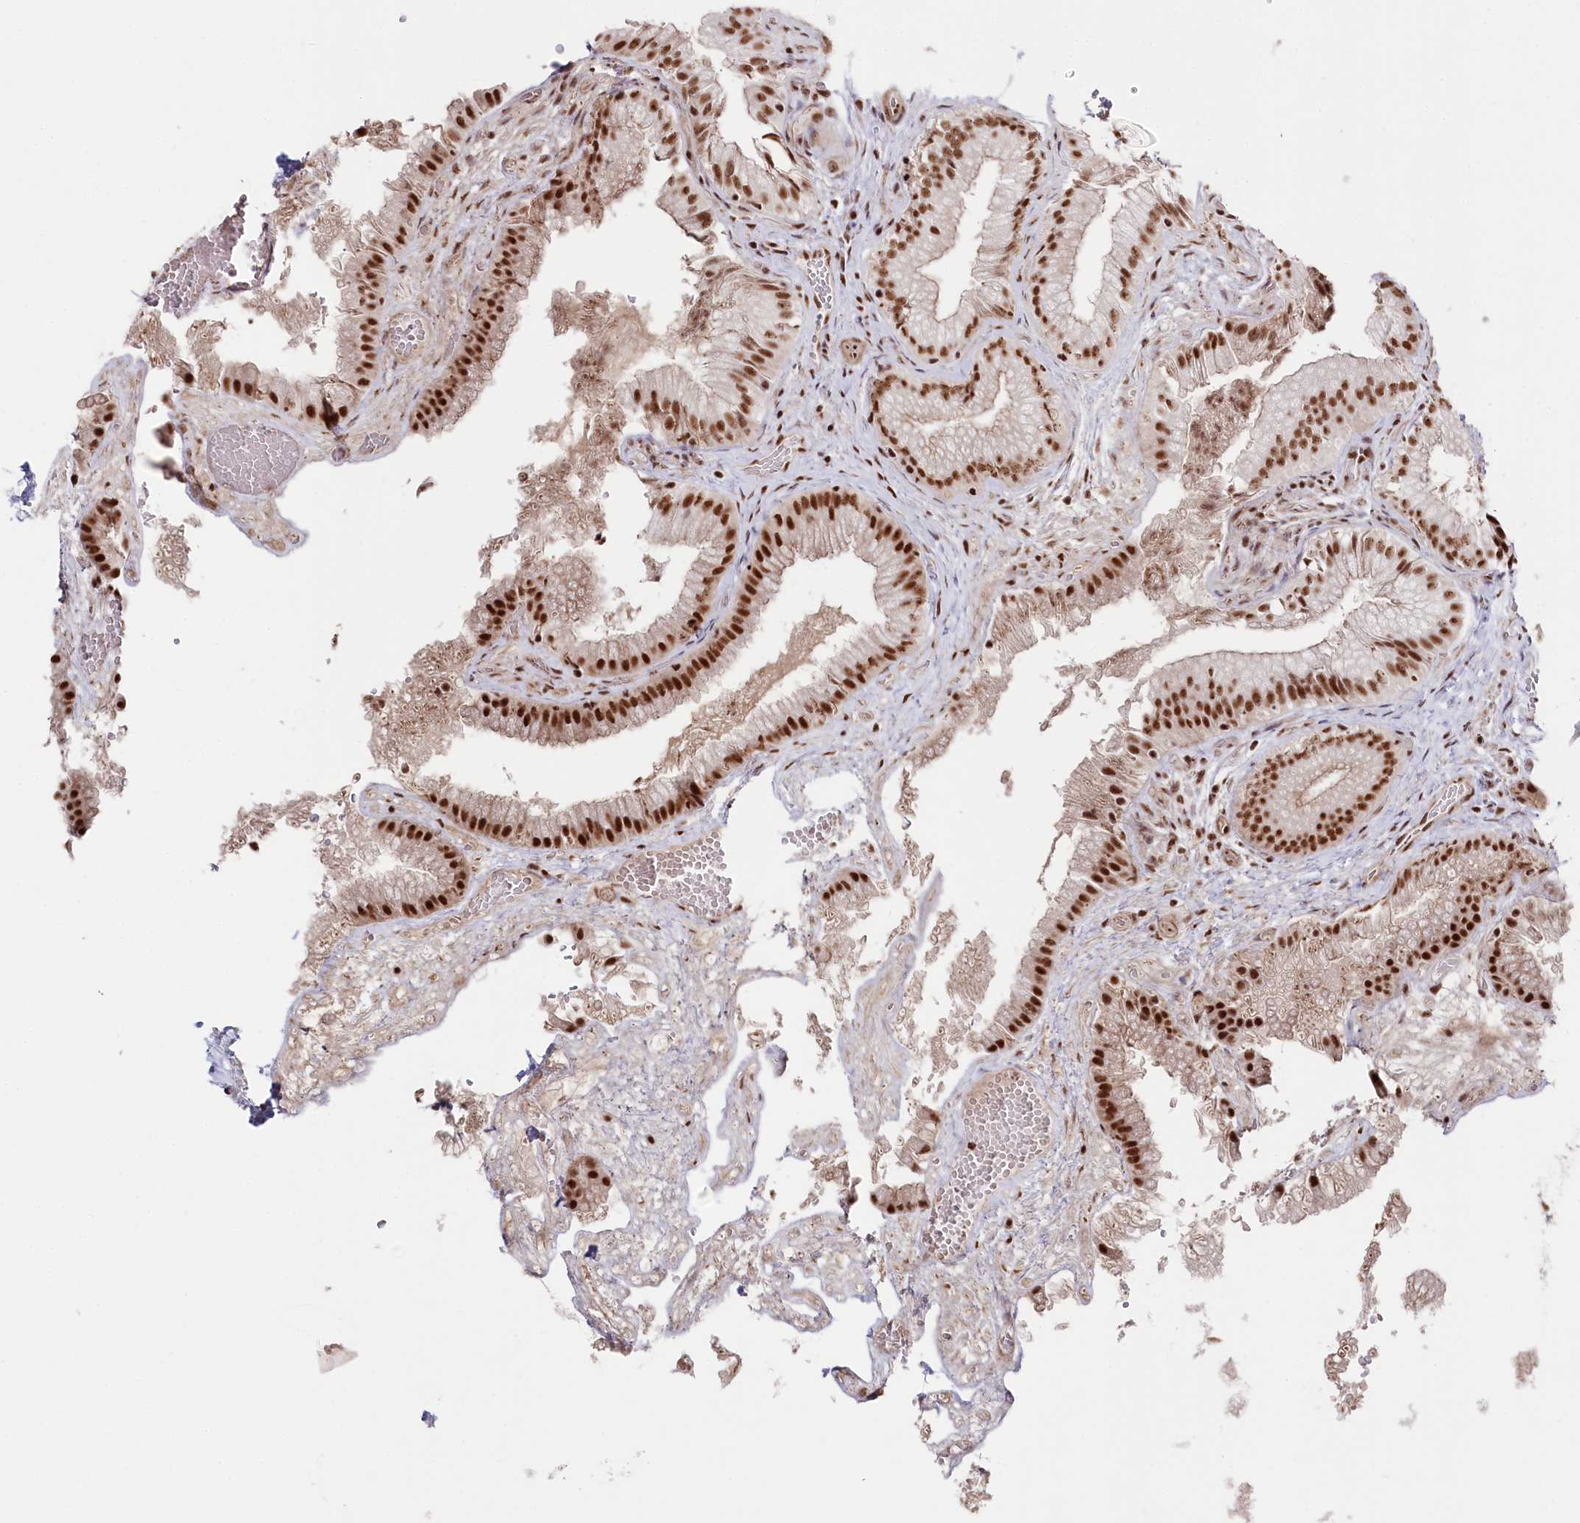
{"staining": {"intensity": "strong", "quantity": ">75%", "location": "nuclear"}, "tissue": "gallbladder", "cell_type": "Glandular cells", "image_type": "normal", "snomed": [{"axis": "morphology", "description": "Normal tissue, NOS"}, {"axis": "topography", "description": "Gallbladder"}], "caption": "Immunohistochemistry (IHC) histopathology image of normal gallbladder: gallbladder stained using IHC shows high levels of strong protein expression localized specifically in the nuclear of glandular cells, appearing as a nuclear brown color.", "gene": "POLR2H", "patient": {"sex": "female", "age": 30}}